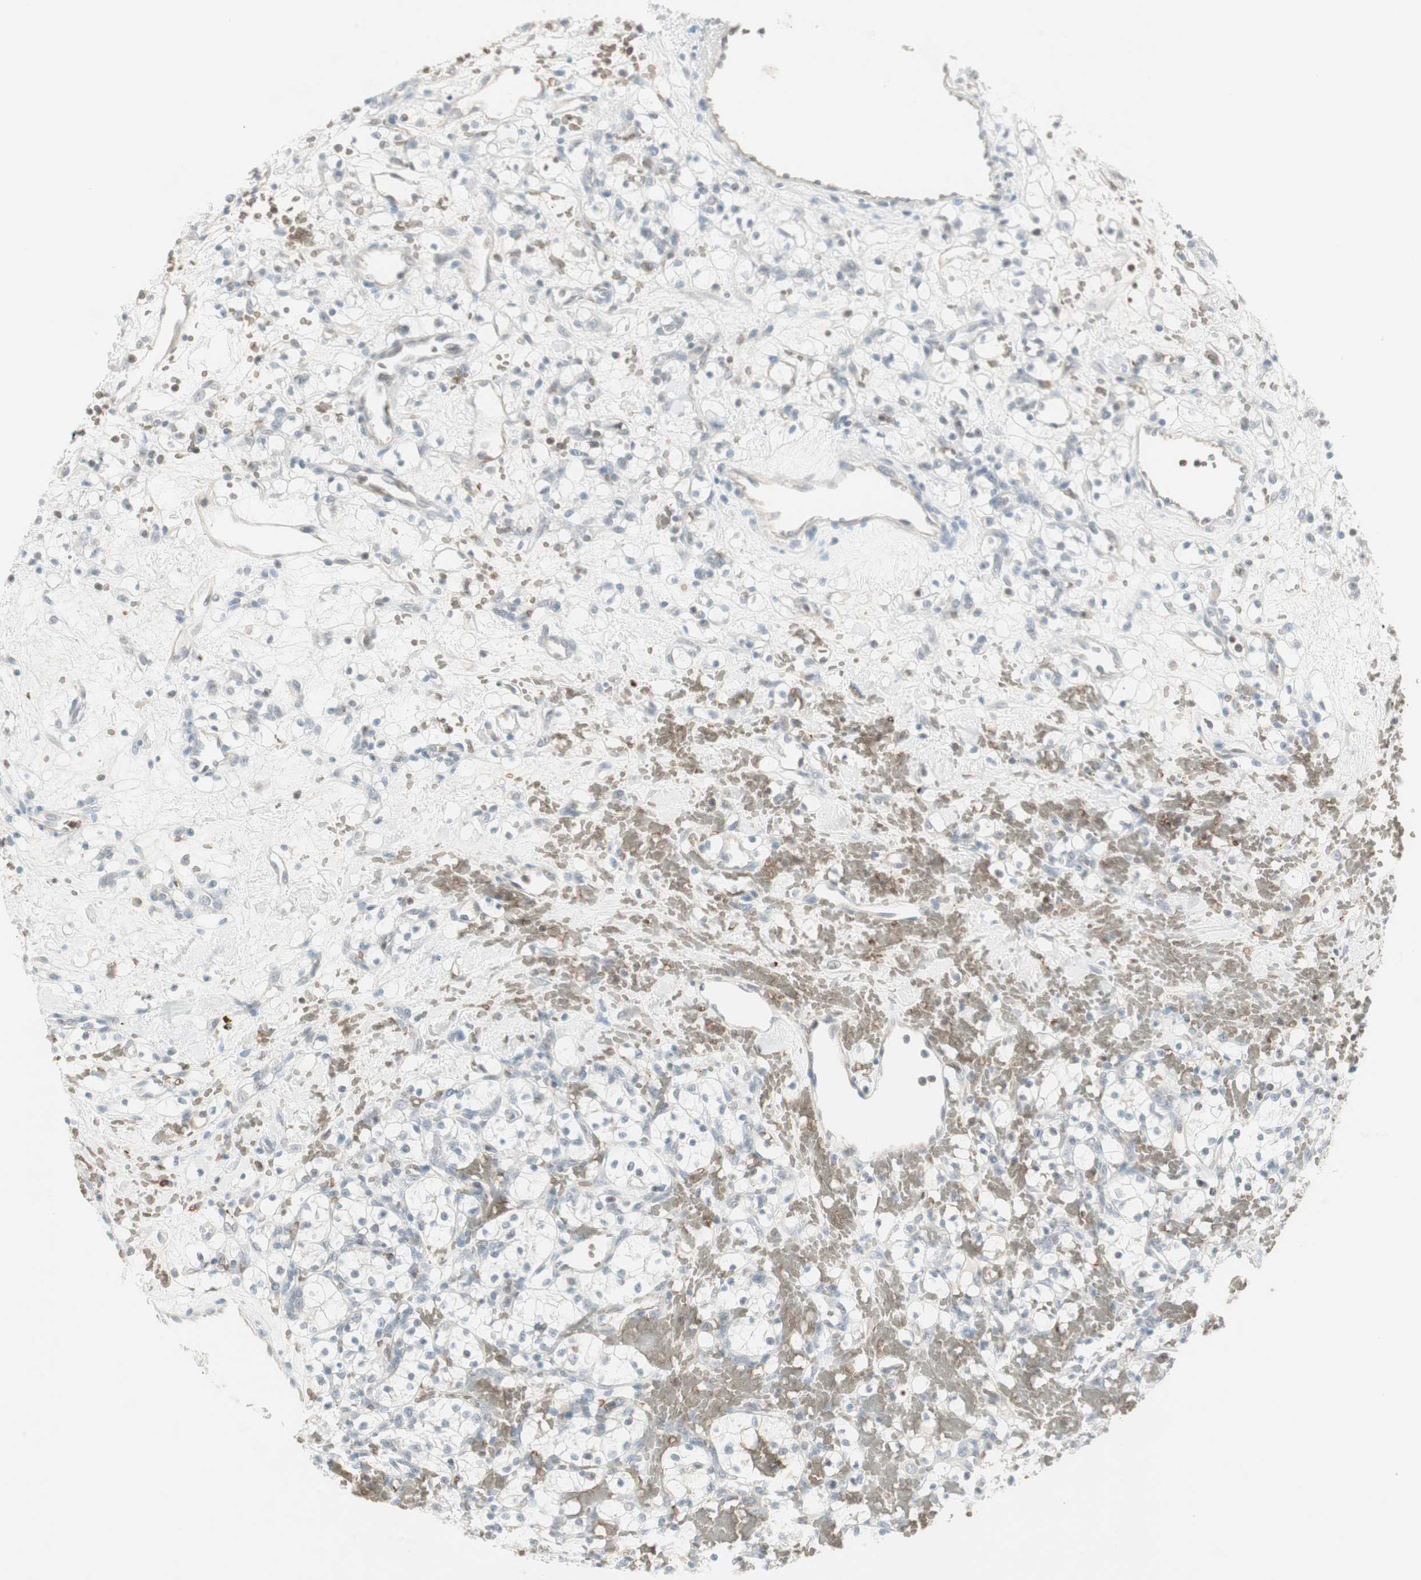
{"staining": {"intensity": "negative", "quantity": "none", "location": "none"}, "tissue": "renal cancer", "cell_type": "Tumor cells", "image_type": "cancer", "snomed": [{"axis": "morphology", "description": "Adenocarcinoma, NOS"}, {"axis": "topography", "description": "Kidney"}], "caption": "Micrograph shows no significant protein staining in tumor cells of renal cancer (adenocarcinoma).", "gene": "MAP4K1", "patient": {"sex": "female", "age": 60}}